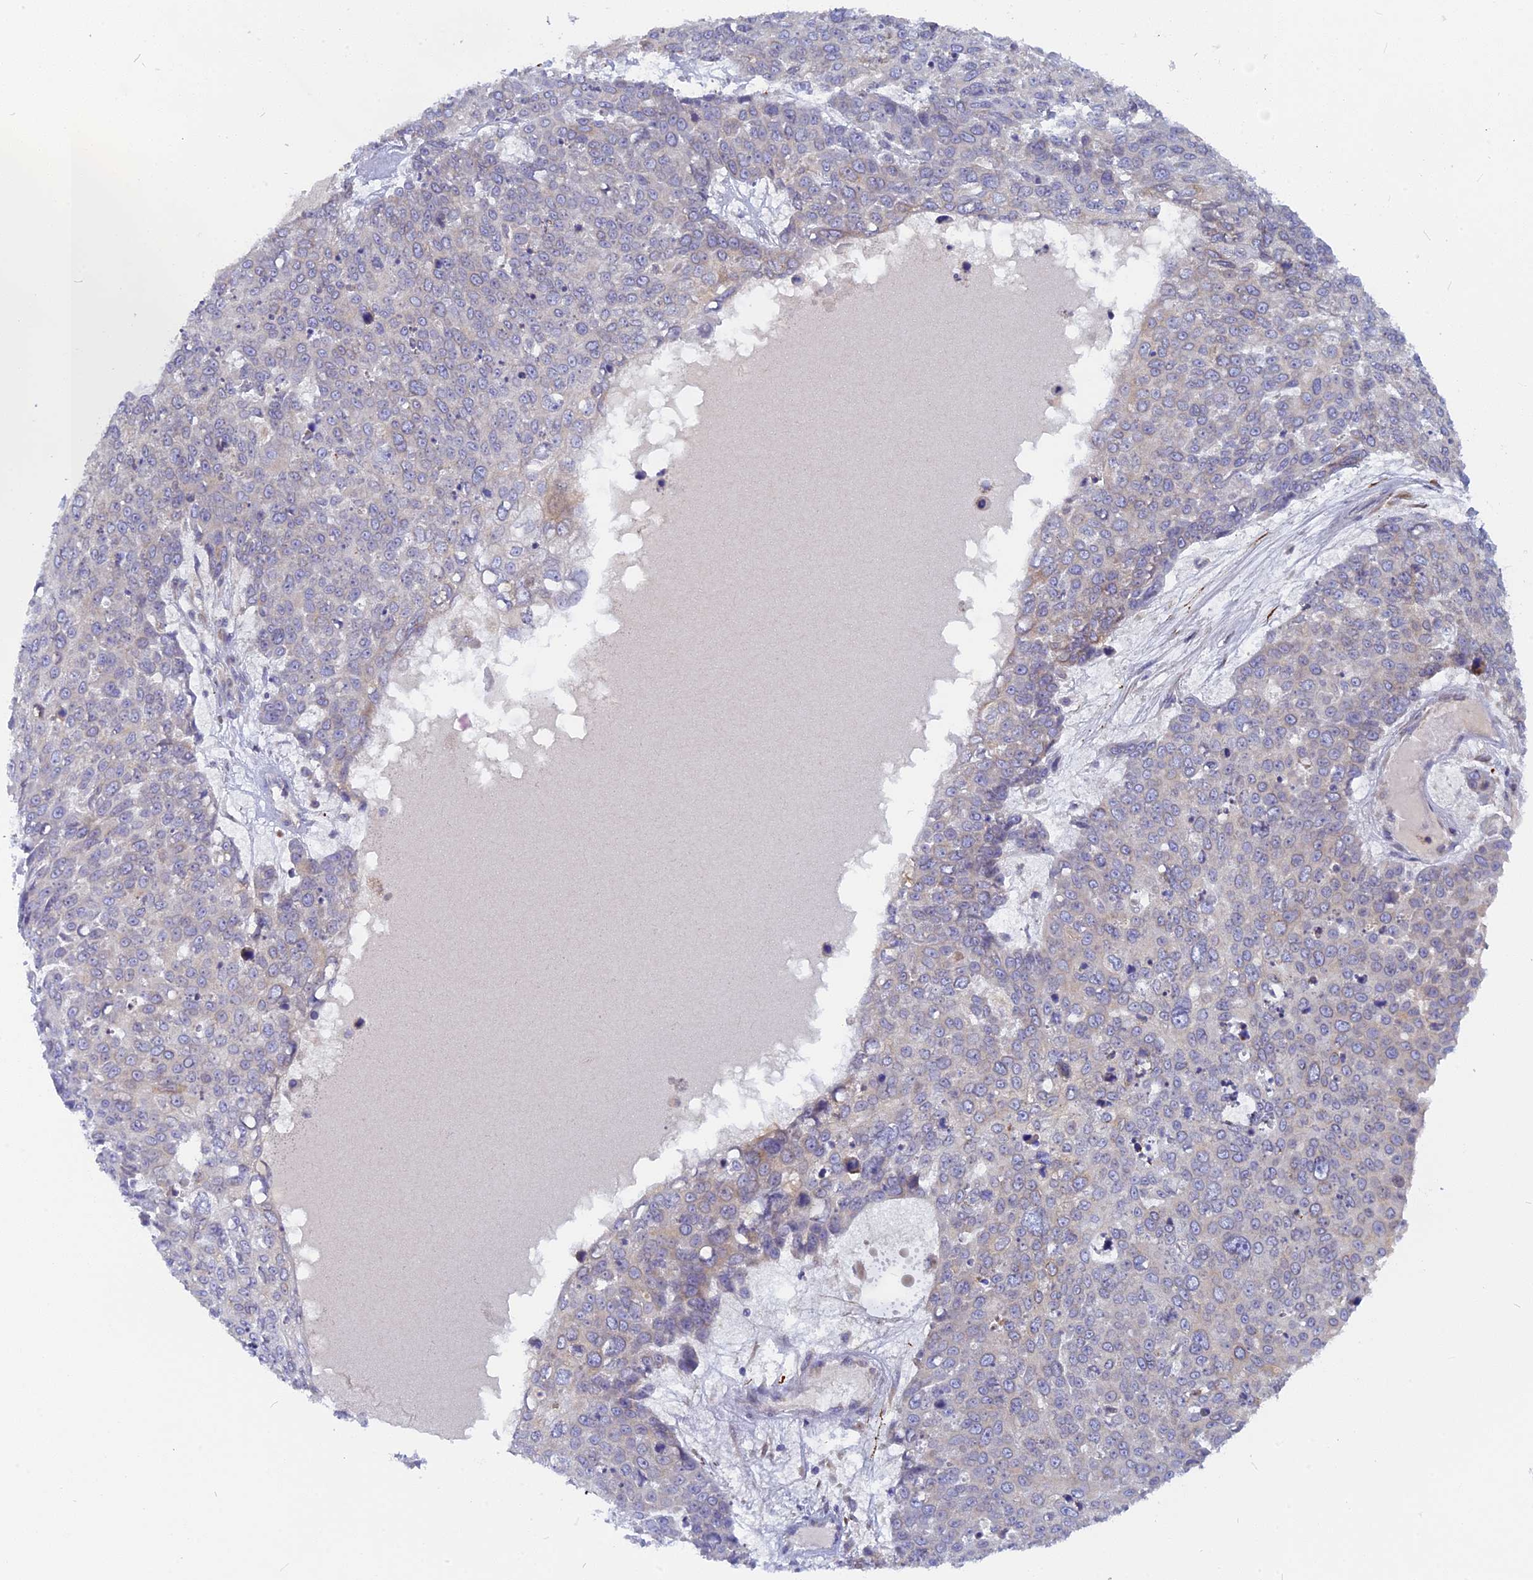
{"staining": {"intensity": "negative", "quantity": "none", "location": "none"}, "tissue": "skin cancer", "cell_type": "Tumor cells", "image_type": "cancer", "snomed": [{"axis": "morphology", "description": "Squamous cell carcinoma, NOS"}, {"axis": "topography", "description": "Skin"}], "caption": "Immunohistochemistry of skin cancer reveals no positivity in tumor cells.", "gene": "TLCD1", "patient": {"sex": "male", "age": 71}}